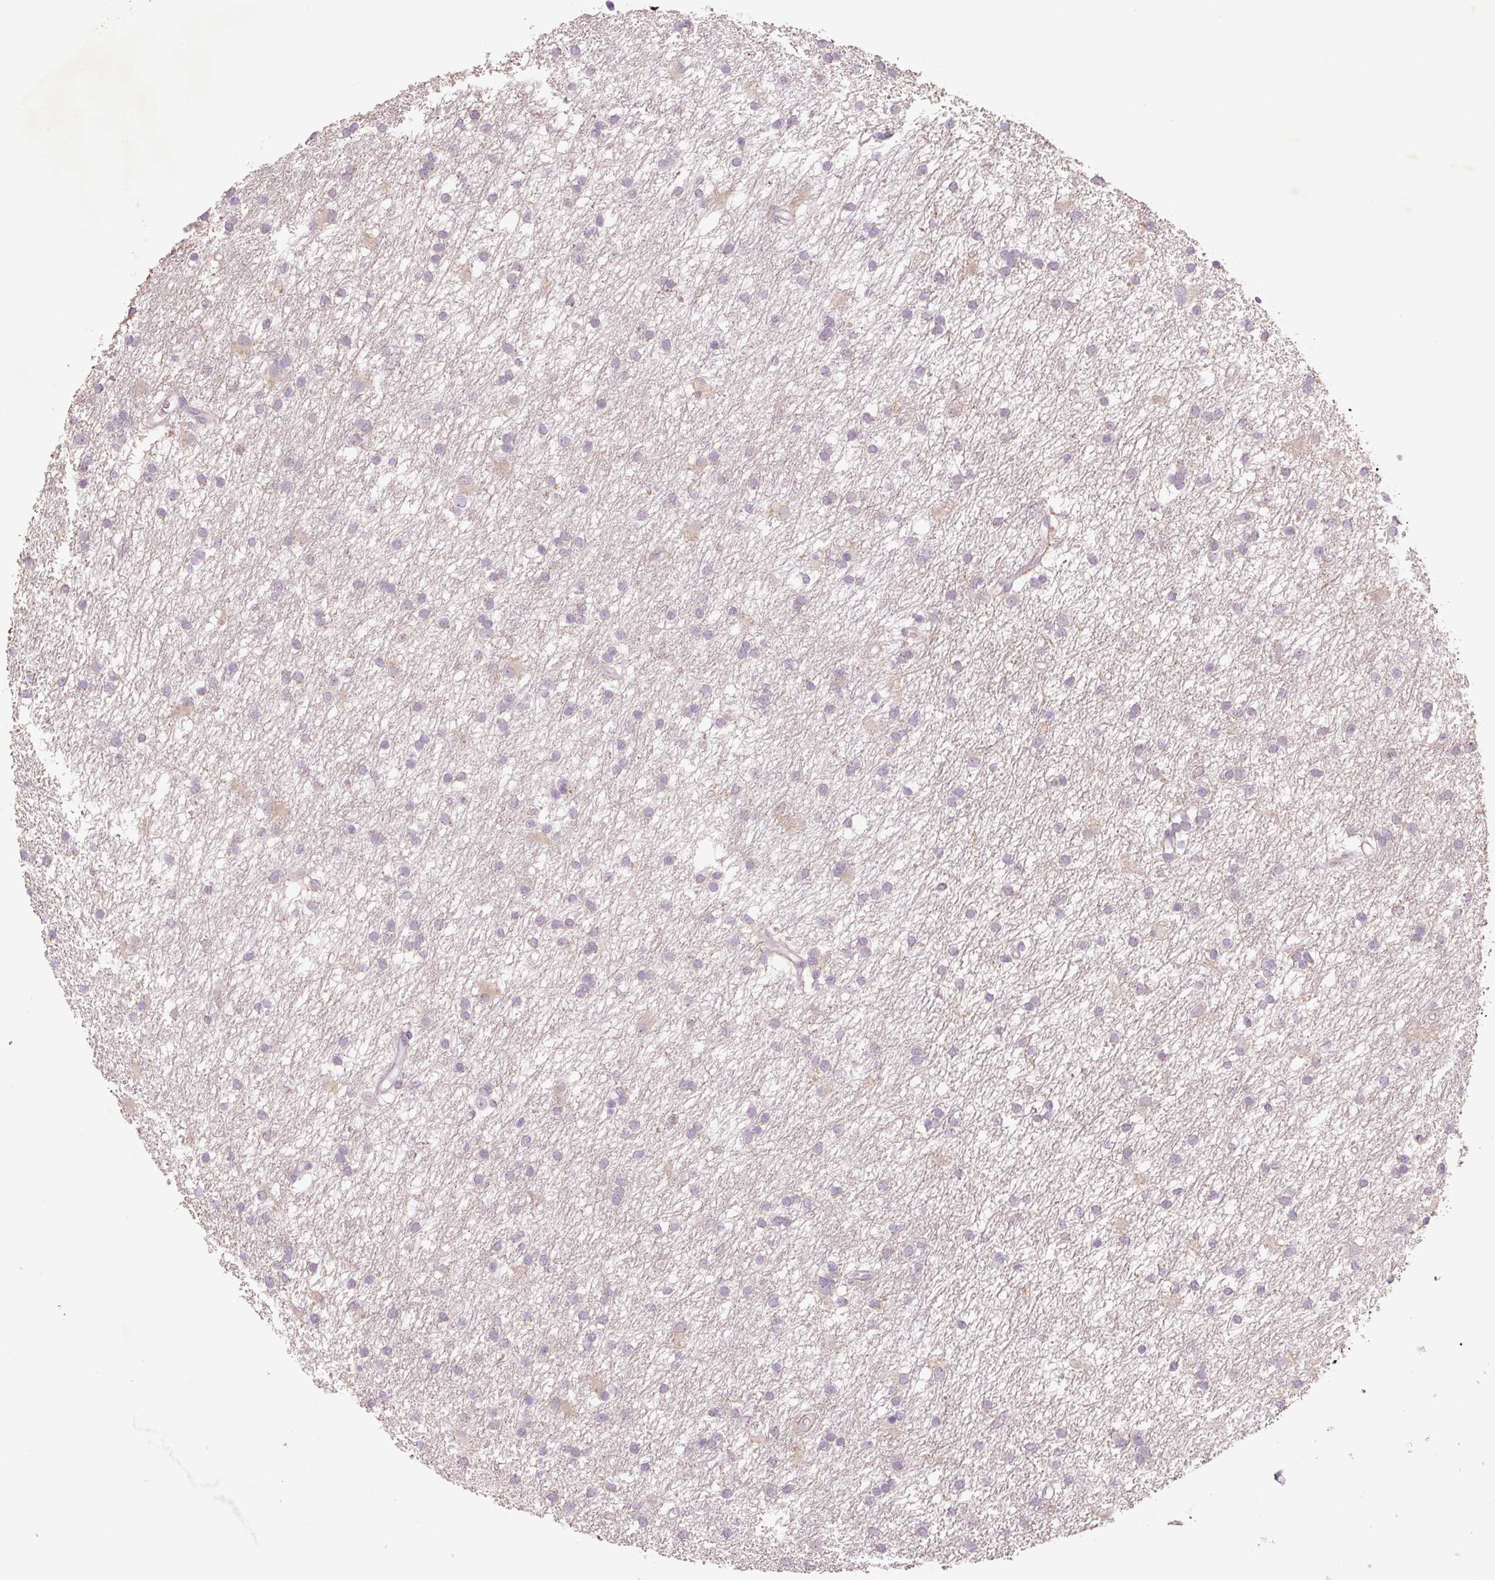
{"staining": {"intensity": "negative", "quantity": "none", "location": "none"}, "tissue": "glioma", "cell_type": "Tumor cells", "image_type": "cancer", "snomed": [{"axis": "morphology", "description": "Glioma, malignant, High grade"}, {"axis": "topography", "description": "Brain"}], "caption": "DAB immunohistochemical staining of glioma demonstrates no significant staining in tumor cells. The staining is performed using DAB (3,3'-diaminobenzidine) brown chromogen with nuclei counter-stained in using hematoxylin.", "gene": "TMEM100", "patient": {"sex": "male", "age": 77}}